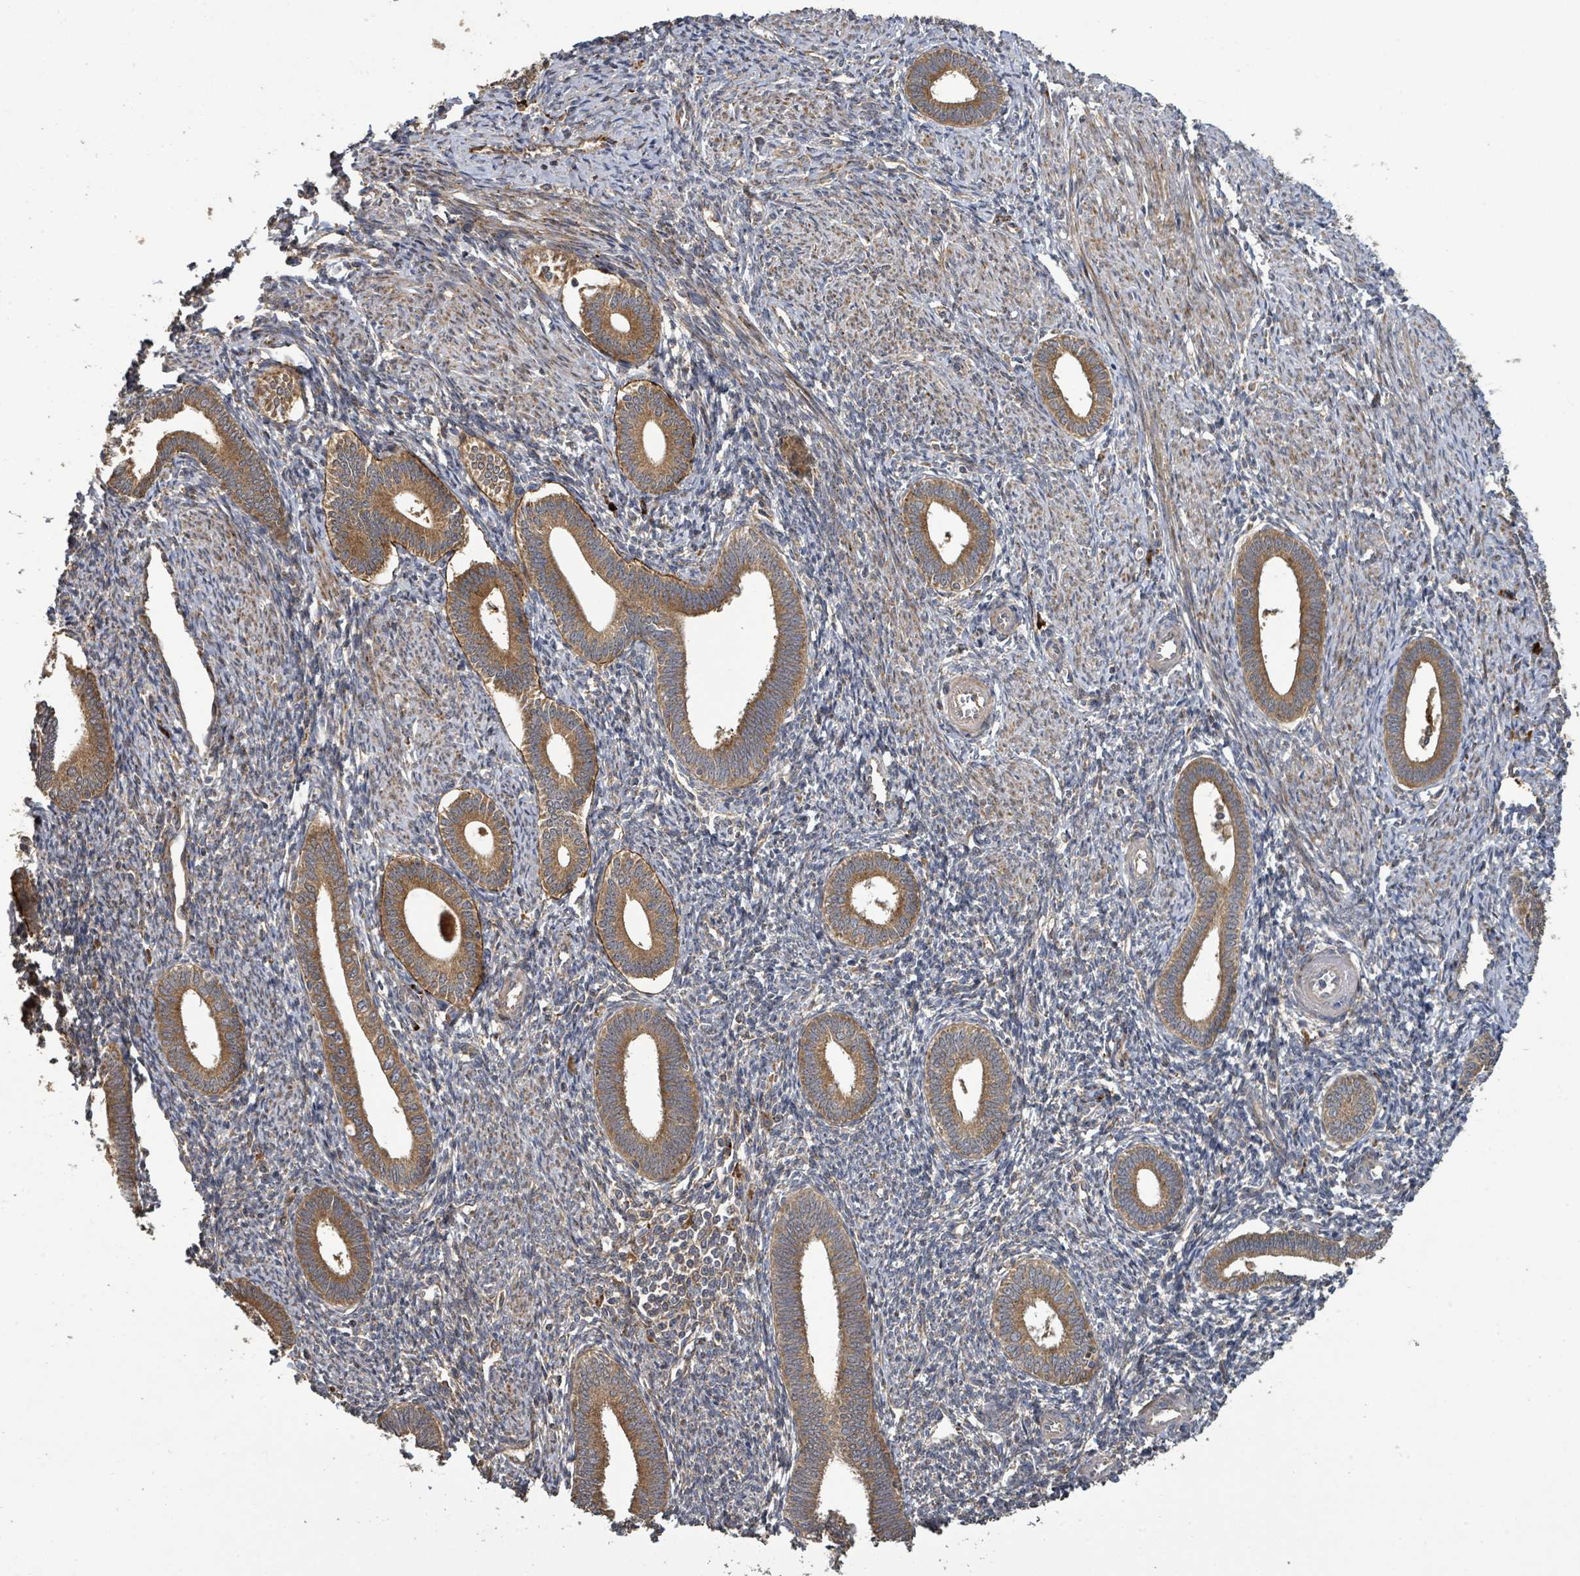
{"staining": {"intensity": "moderate", "quantity": "<25%", "location": "cytoplasmic/membranous"}, "tissue": "endometrium", "cell_type": "Cells in endometrial stroma", "image_type": "normal", "snomed": [{"axis": "morphology", "description": "Normal tissue, NOS"}, {"axis": "topography", "description": "Endometrium"}], "caption": "Endometrium stained for a protein (brown) exhibits moderate cytoplasmic/membranous positive staining in about <25% of cells in endometrial stroma.", "gene": "STARD4", "patient": {"sex": "female", "age": 41}}